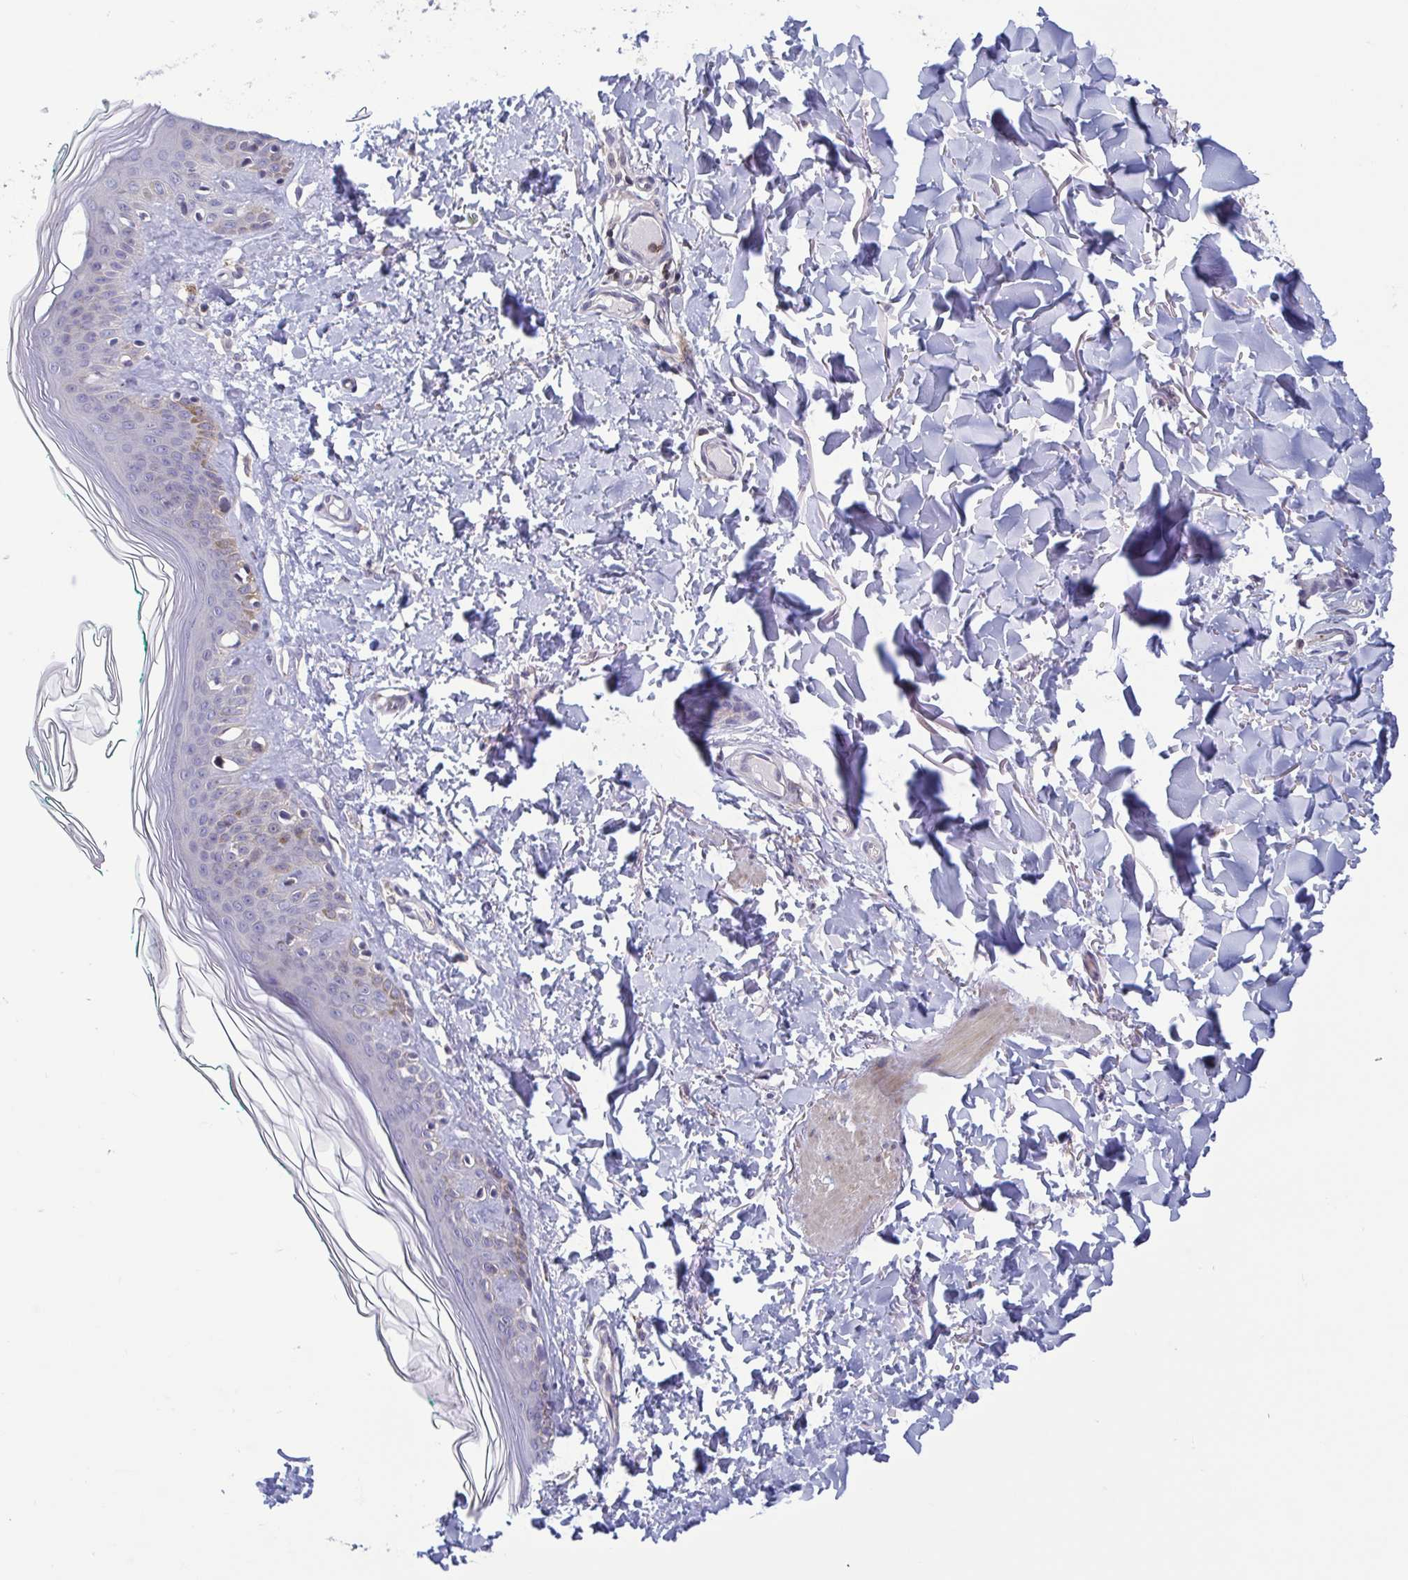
{"staining": {"intensity": "negative", "quantity": "none", "location": "none"}, "tissue": "skin", "cell_type": "Fibroblasts", "image_type": "normal", "snomed": [{"axis": "morphology", "description": "Normal tissue, NOS"}, {"axis": "topography", "description": "Skin"}, {"axis": "topography", "description": "Peripheral nerve tissue"}], "caption": "Immunohistochemistry micrograph of unremarkable human skin stained for a protein (brown), which shows no expression in fibroblasts.", "gene": "LRRC38", "patient": {"sex": "female", "age": 45}}